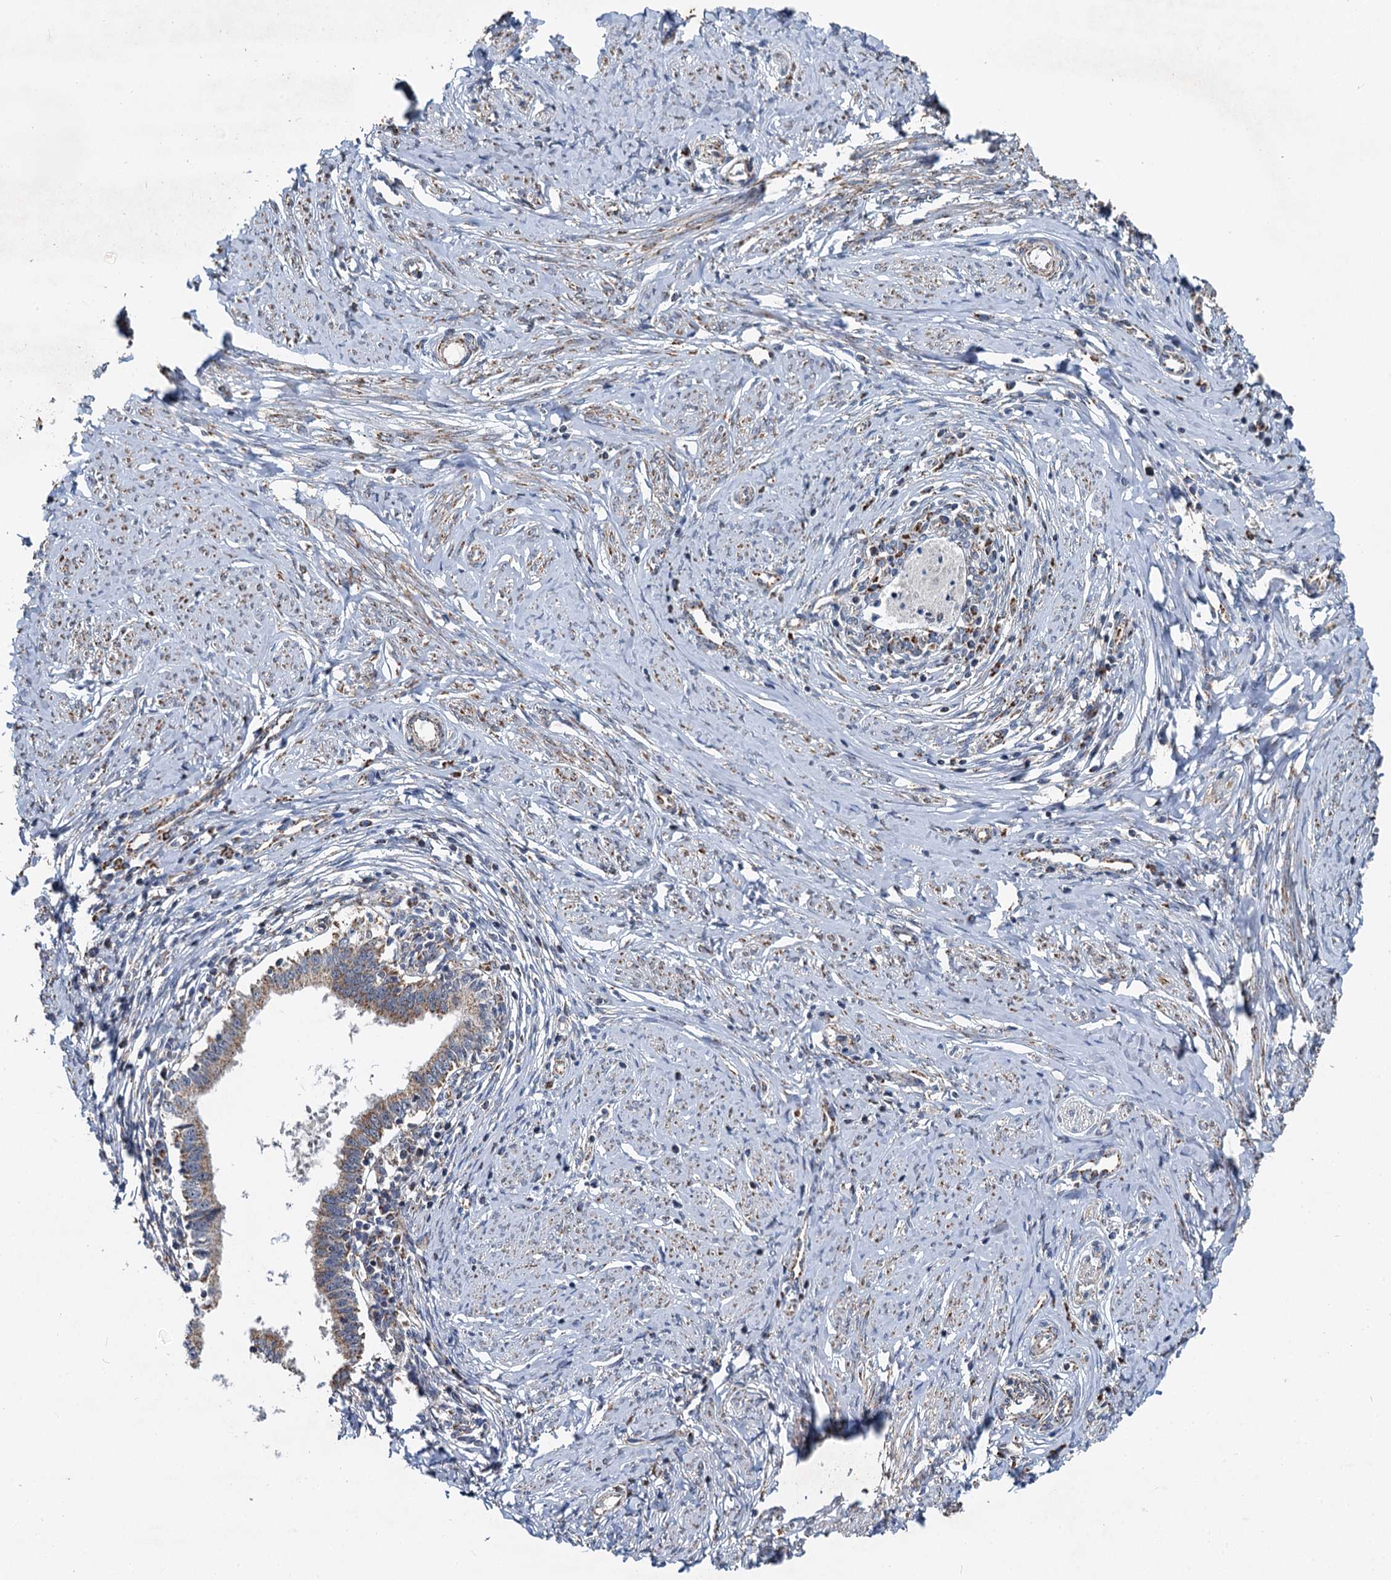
{"staining": {"intensity": "weak", "quantity": ">75%", "location": "cytoplasmic/membranous"}, "tissue": "cervical cancer", "cell_type": "Tumor cells", "image_type": "cancer", "snomed": [{"axis": "morphology", "description": "Adenocarcinoma, NOS"}, {"axis": "topography", "description": "Cervix"}], "caption": "Immunohistochemical staining of cervical adenocarcinoma displays low levels of weak cytoplasmic/membranous positivity in approximately >75% of tumor cells.", "gene": "SPRYD3", "patient": {"sex": "female", "age": 36}}